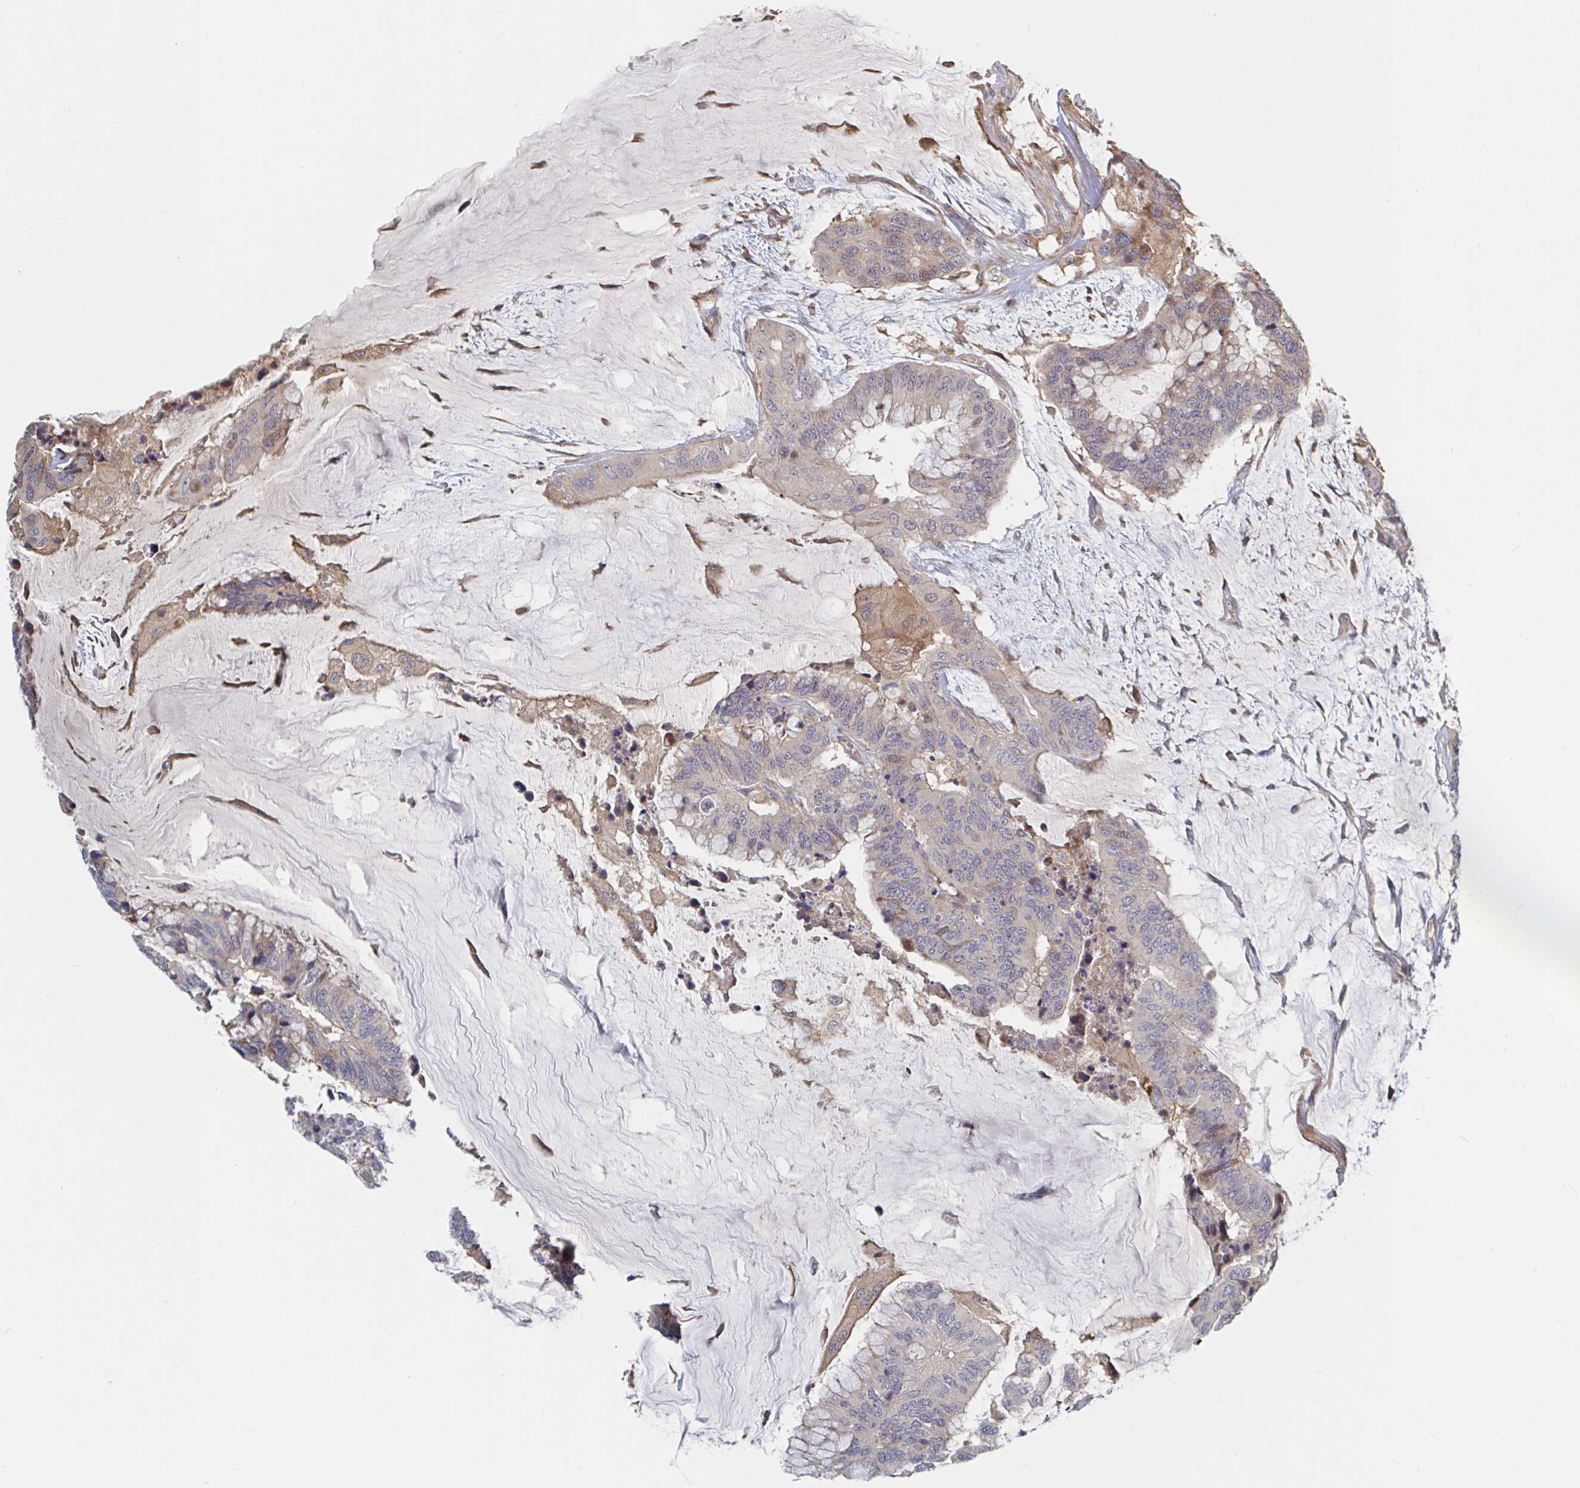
{"staining": {"intensity": "weak", "quantity": "<25%", "location": "nuclear"}, "tissue": "colorectal cancer", "cell_type": "Tumor cells", "image_type": "cancer", "snomed": [{"axis": "morphology", "description": "Adenocarcinoma, NOS"}, {"axis": "topography", "description": "Rectum"}], "caption": "Human colorectal adenocarcinoma stained for a protein using IHC demonstrates no staining in tumor cells.", "gene": "DHRS12", "patient": {"sex": "female", "age": 59}}